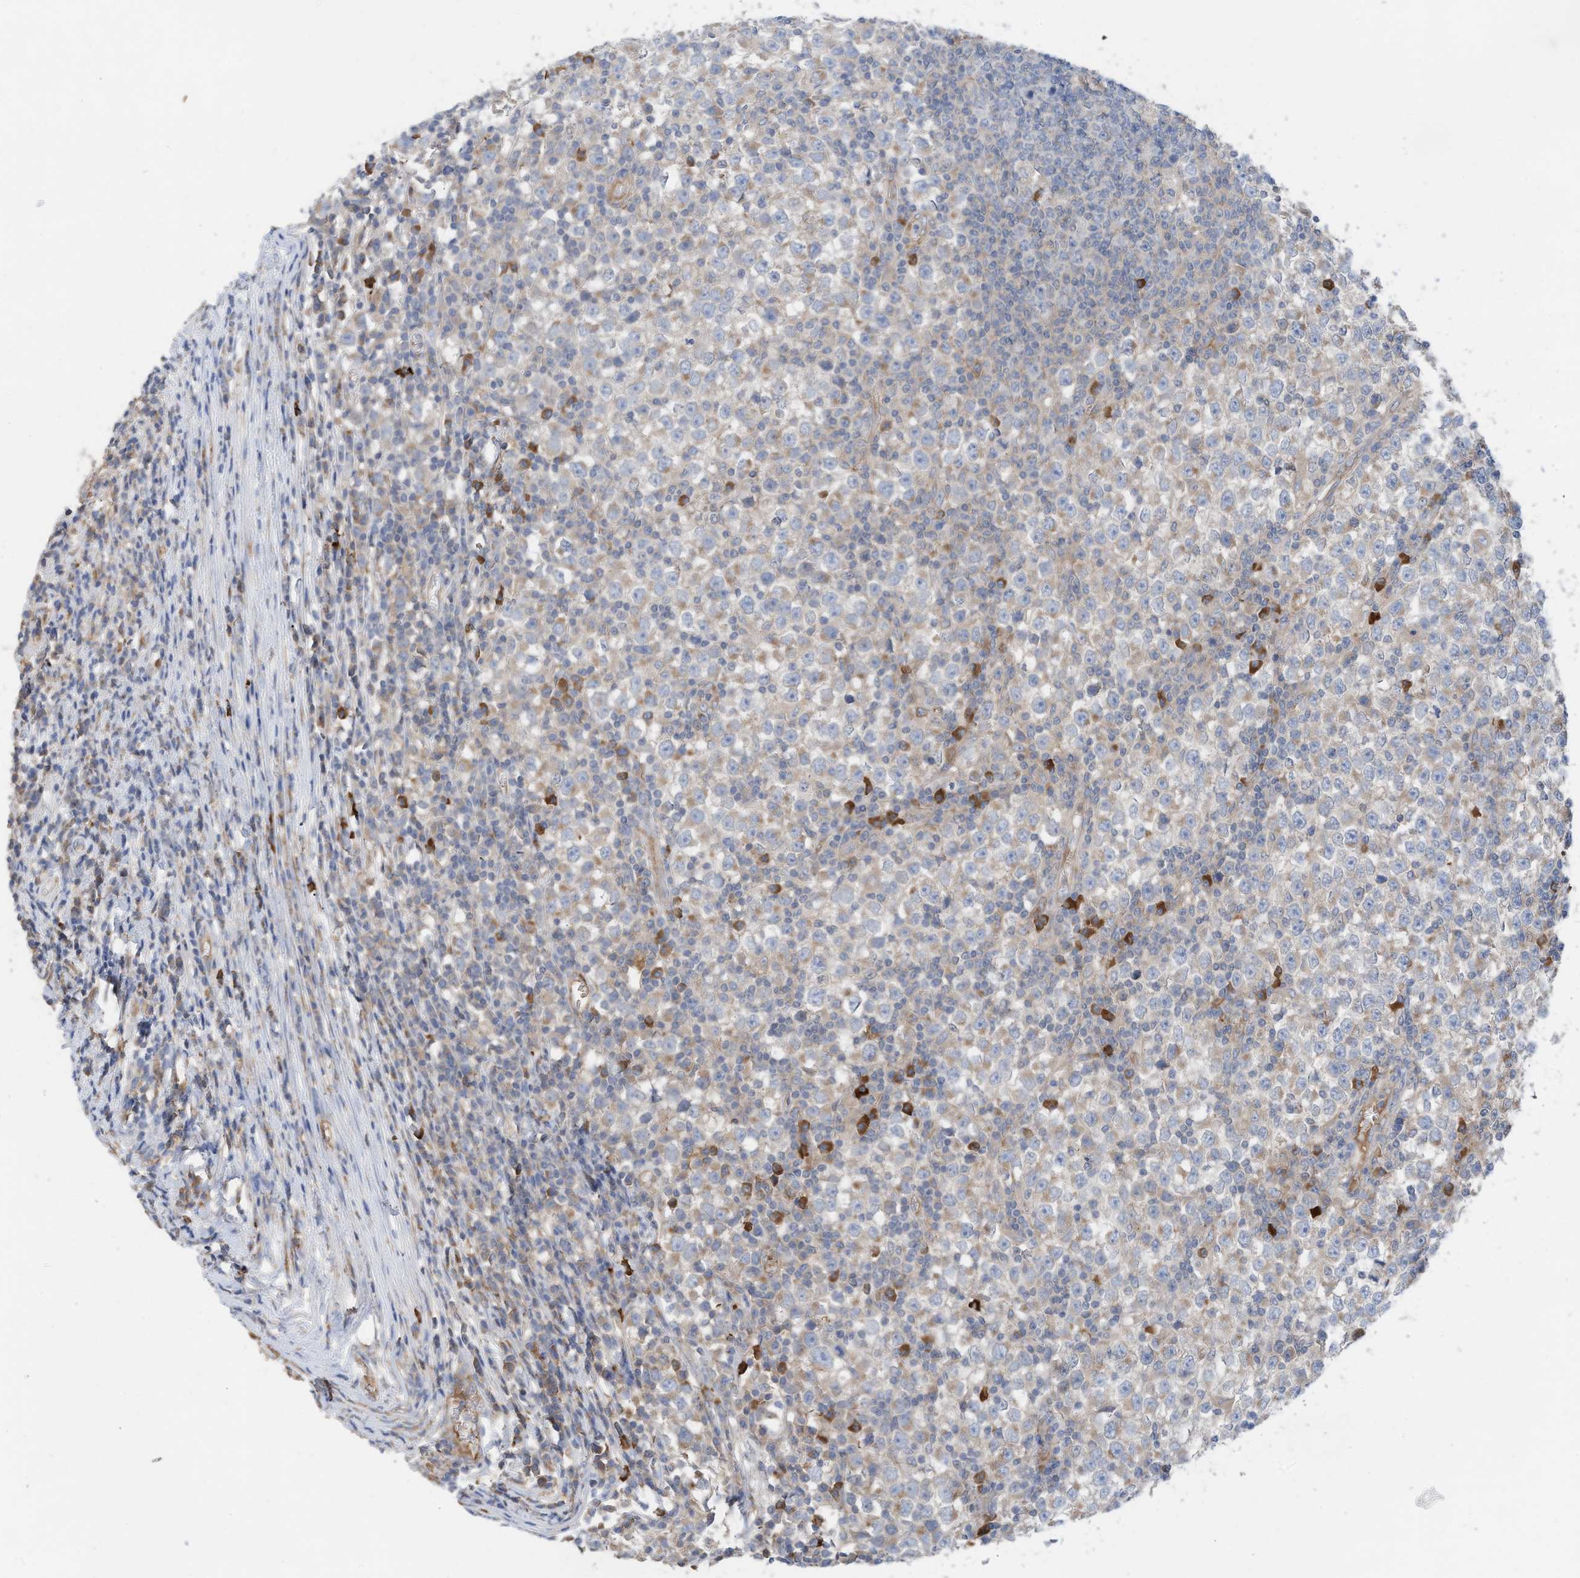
{"staining": {"intensity": "weak", "quantity": "<25%", "location": "cytoplasmic/membranous"}, "tissue": "testis cancer", "cell_type": "Tumor cells", "image_type": "cancer", "snomed": [{"axis": "morphology", "description": "Seminoma, NOS"}, {"axis": "topography", "description": "Testis"}], "caption": "This photomicrograph is of testis seminoma stained with immunohistochemistry (IHC) to label a protein in brown with the nuclei are counter-stained blue. There is no expression in tumor cells. (Immunohistochemistry, brightfield microscopy, high magnification).", "gene": "SLC5A11", "patient": {"sex": "male", "age": 65}}